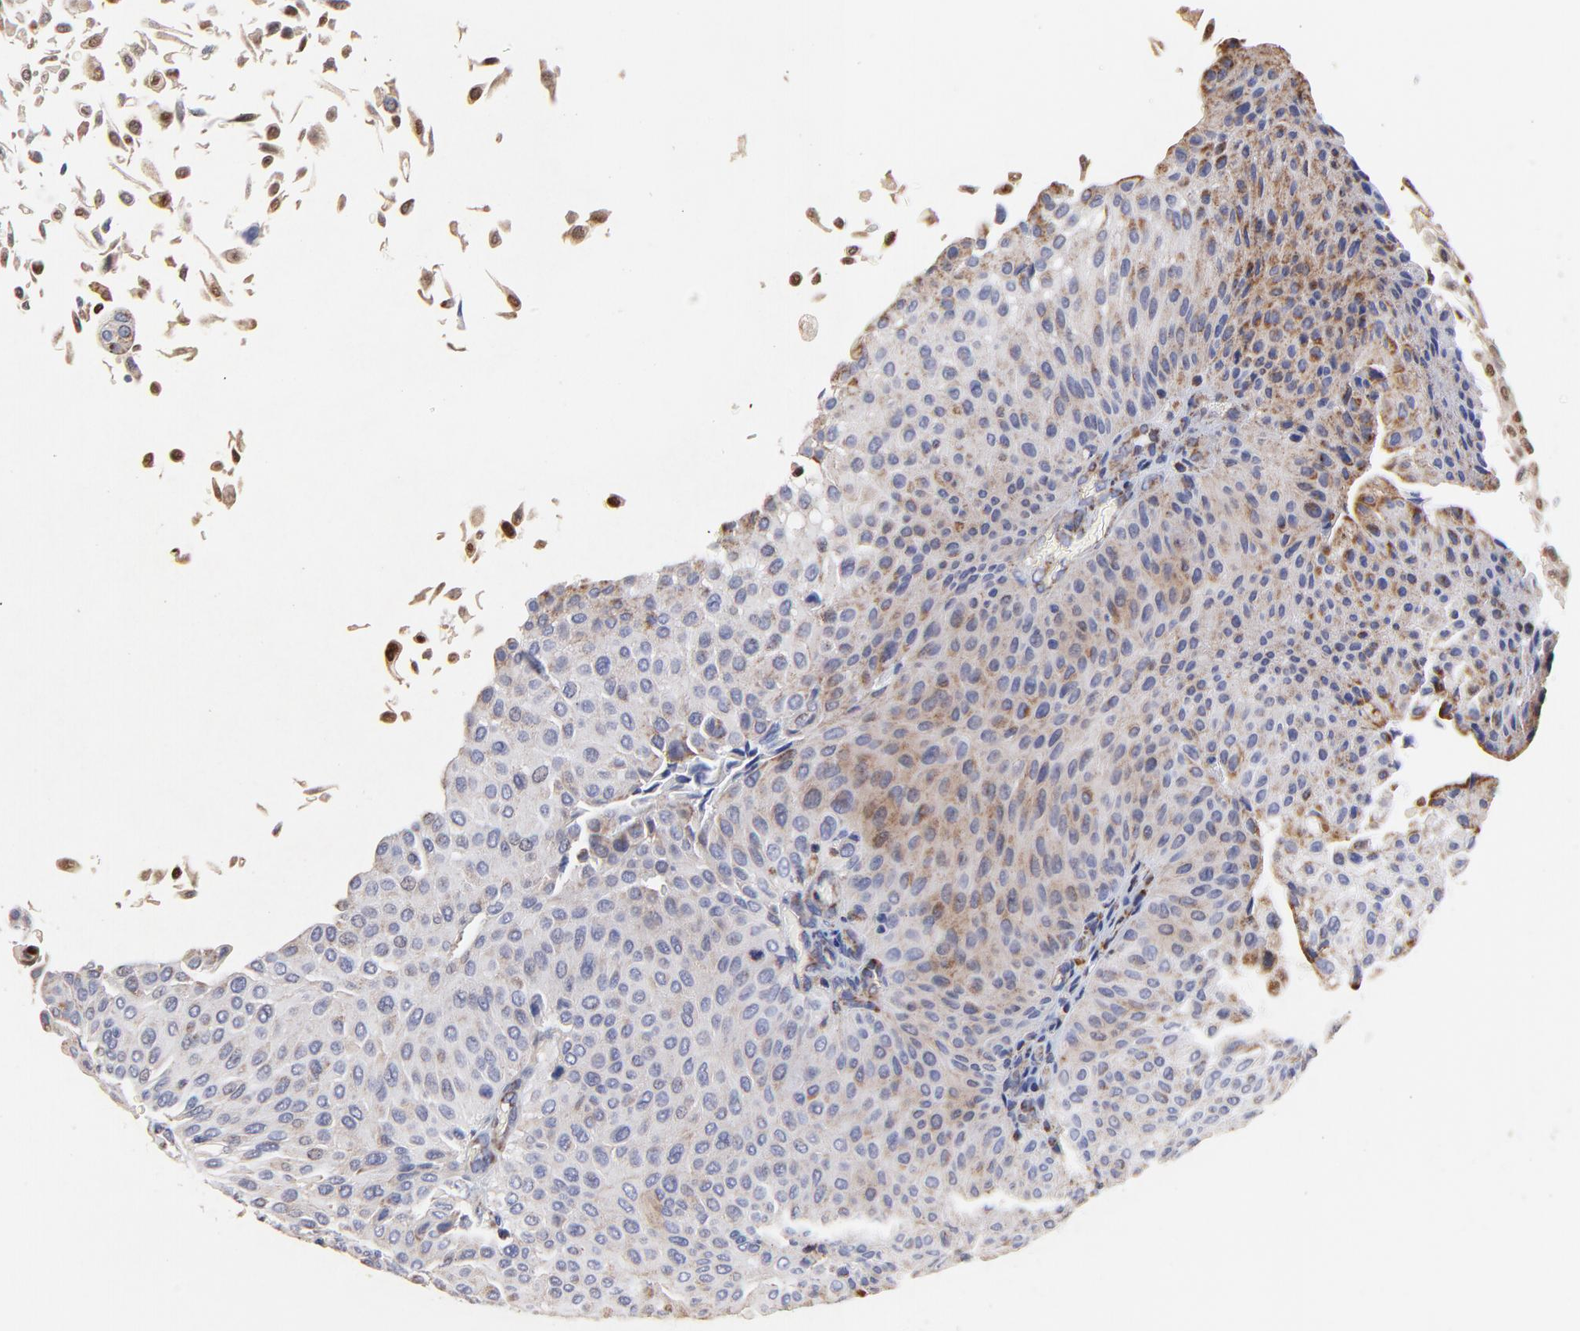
{"staining": {"intensity": "weak", "quantity": "25%-75%", "location": "cytoplasmic/membranous"}, "tissue": "urothelial cancer", "cell_type": "Tumor cells", "image_type": "cancer", "snomed": [{"axis": "morphology", "description": "Urothelial carcinoma, Low grade"}, {"axis": "topography", "description": "Urinary bladder"}], "caption": "A photomicrograph of human urothelial cancer stained for a protein exhibits weak cytoplasmic/membranous brown staining in tumor cells.", "gene": "SSBP1", "patient": {"sex": "male", "age": 64}}